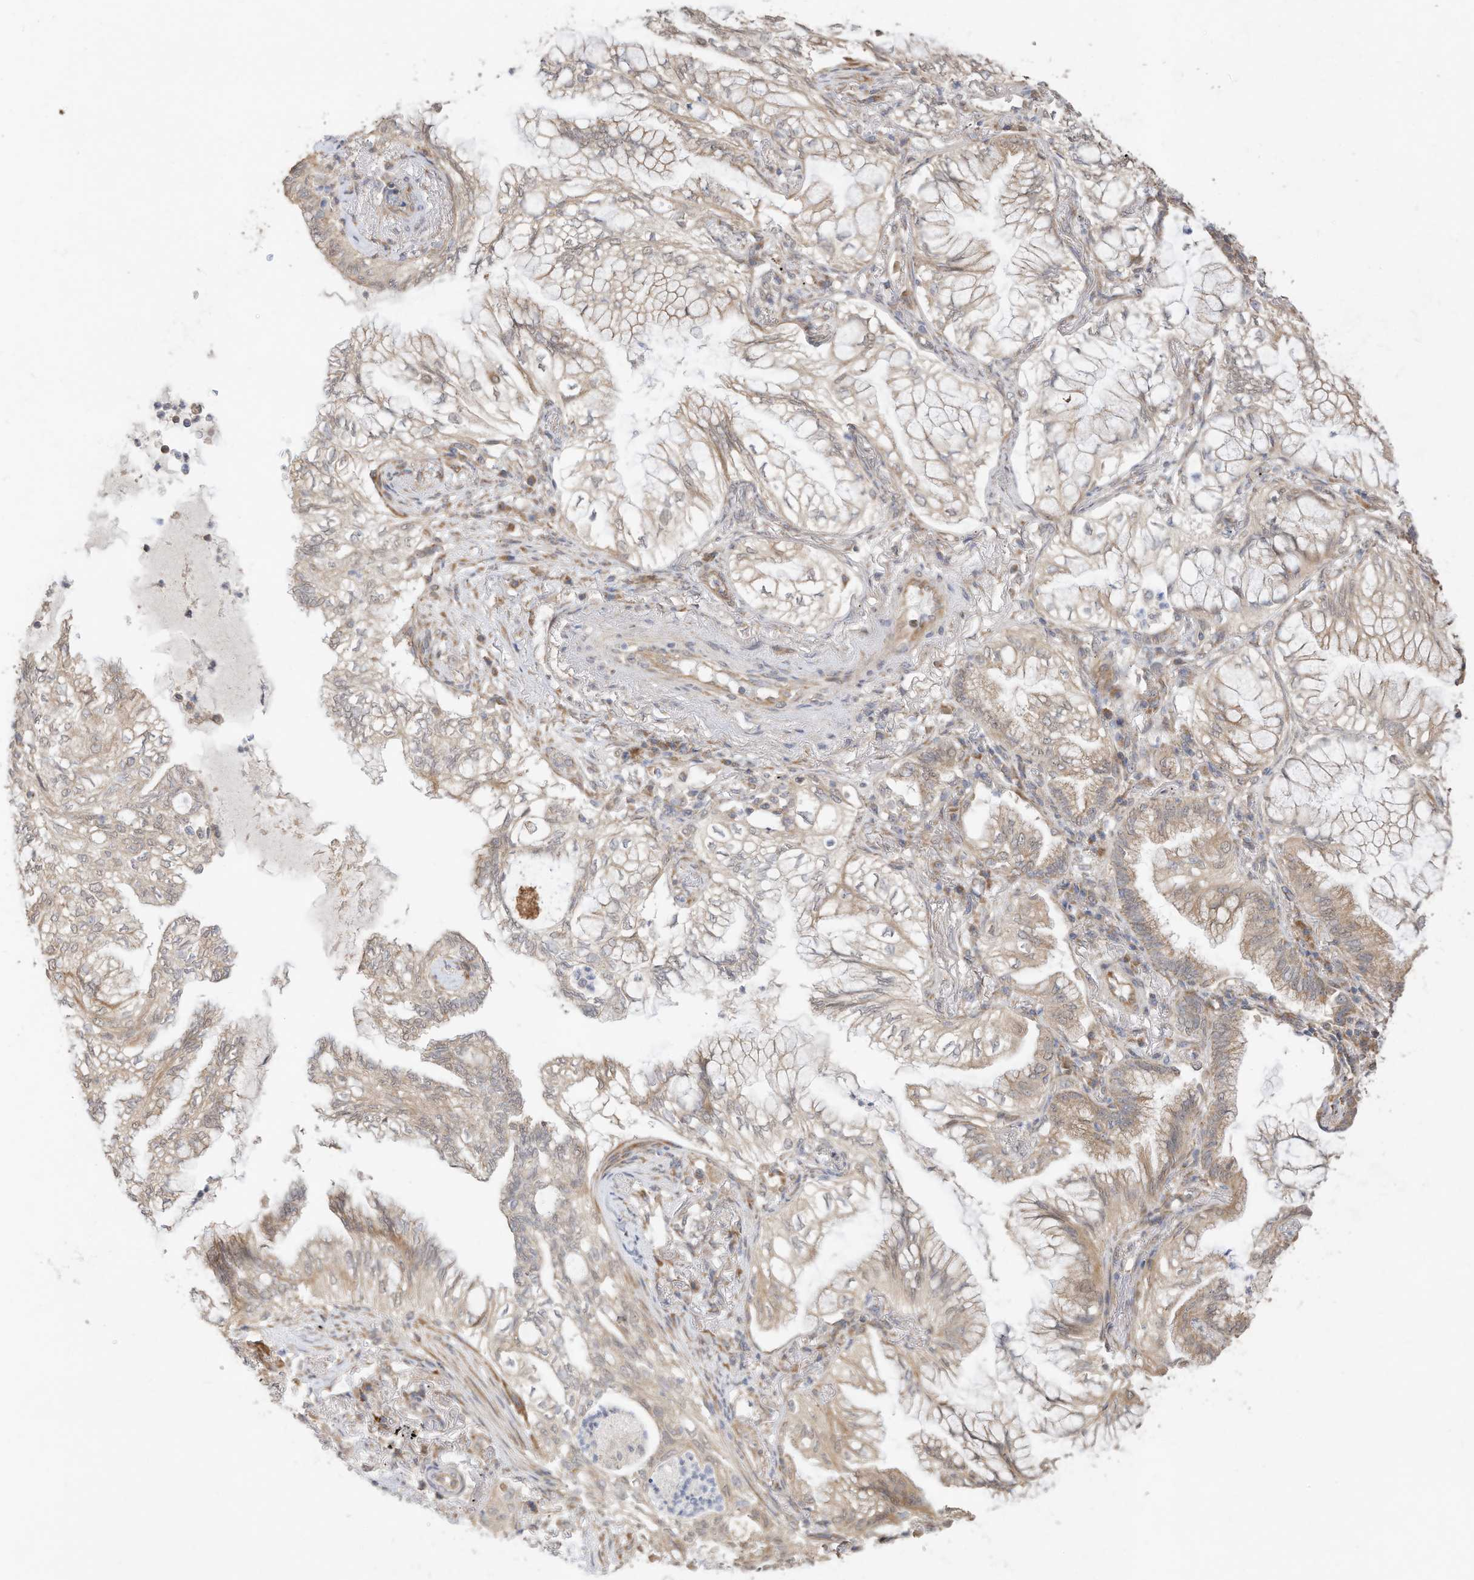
{"staining": {"intensity": "weak", "quantity": "<25%", "location": "cytoplasmic/membranous"}, "tissue": "lung cancer", "cell_type": "Tumor cells", "image_type": "cancer", "snomed": [{"axis": "morphology", "description": "Adenocarcinoma, NOS"}, {"axis": "topography", "description": "Lung"}], "caption": "IHC of adenocarcinoma (lung) displays no positivity in tumor cells.", "gene": "CAGE1", "patient": {"sex": "female", "age": 70}}